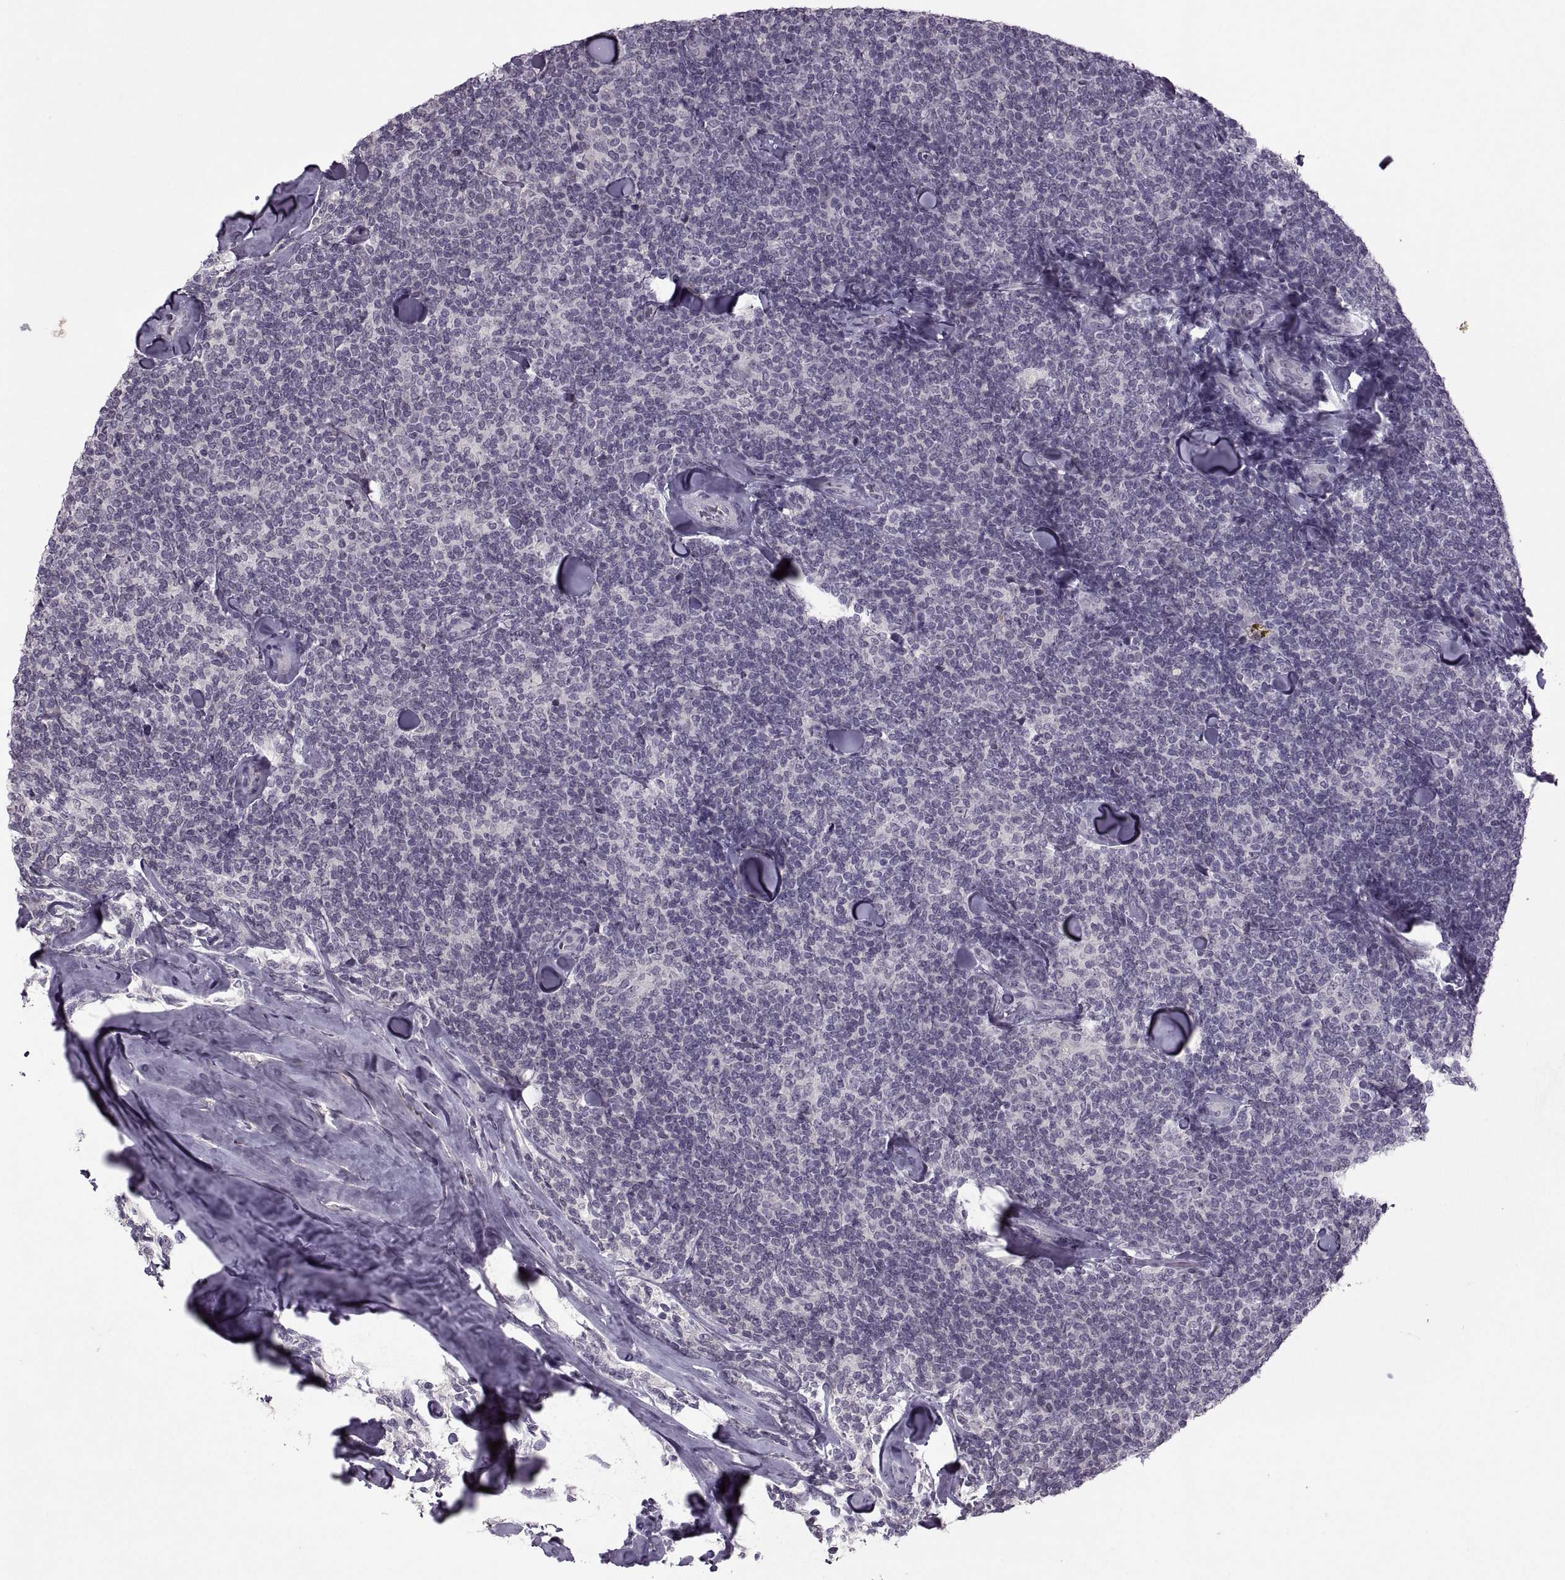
{"staining": {"intensity": "negative", "quantity": "none", "location": "none"}, "tissue": "lymphoma", "cell_type": "Tumor cells", "image_type": "cancer", "snomed": [{"axis": "morphology", "description": "Malignant lymphoma, non-Hodgkin's type, Low grade"}, {"axis": "topography", "description": "Lymph node"}], "caption": "Tumor cells show no significant staining in lymphoma. (Stains: DAB (3,3'-diaminobenzidine) immunohistochemistry (IHC) with hematoxylin counter stain, Microscopy: brightfield microscopy at high magnification).", "gene": "MGAT4D", "patient": {"sex": "female", "age": 56}}